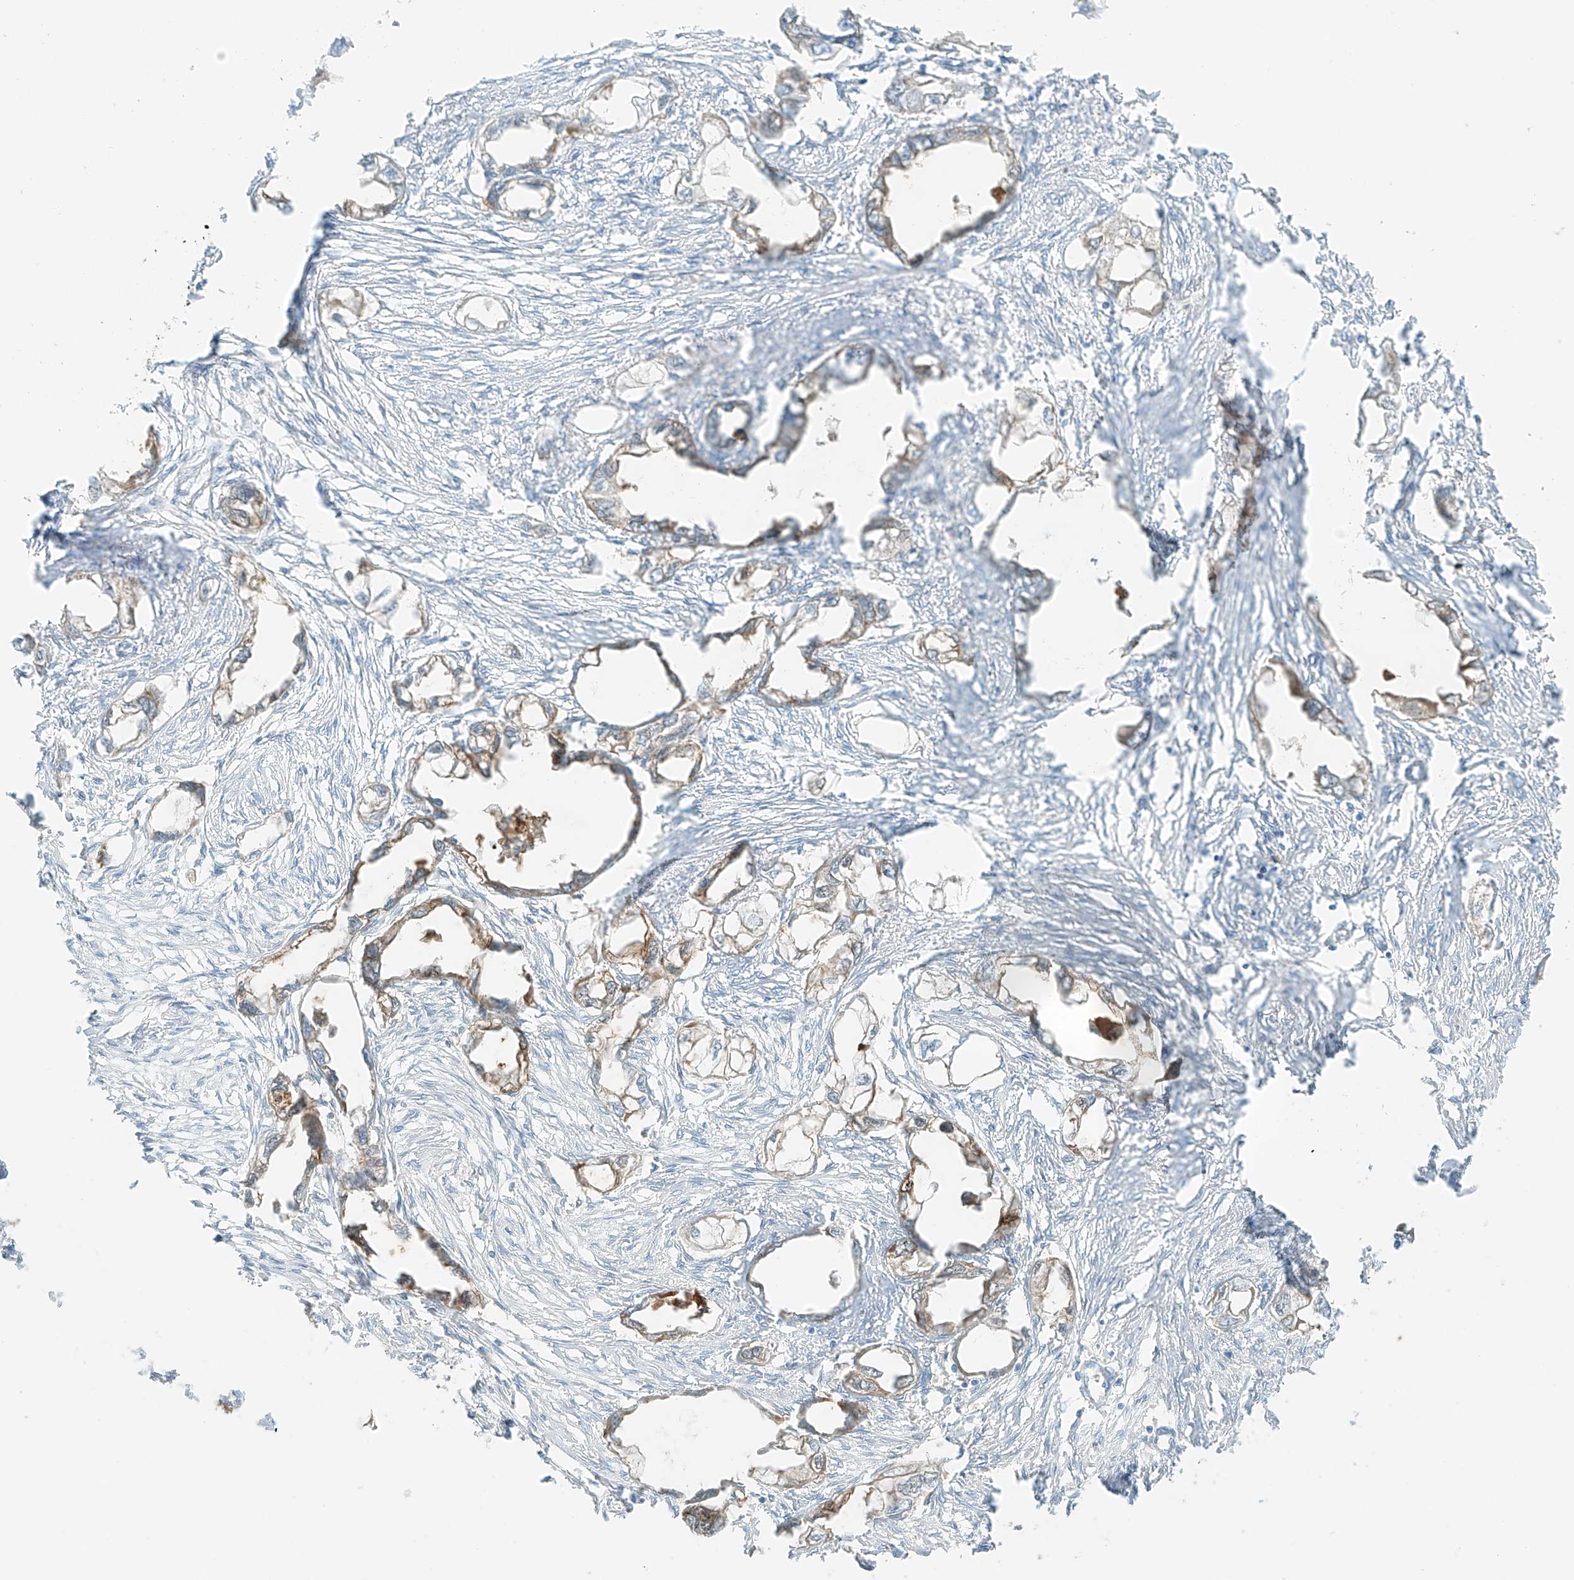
{"staining": {"intensity": "weak", "quantity": "<25%", "location": "cytoplasmic/membranous"}, "tissue": "endometrial cancer", "cell_type": "Tumor cells", "image_type": "cancer", "snomed": [{"axis": "morphology", "description": "Adenocarcinoma, NOS"}, {"axis": "morphology", "description": "Adenocarcinoma, metastatic, NOS"}, {"axis": "topography", "description": "Adipose tissue"}, {"axis": "topography", "description": "Endometrium"}], "caption": "High magnification brightfield microscopy of endometrial cancer stained with DAB (3,3'-diaminobenzidine) (brown) and counterstained with hematoxylin (blue): tumor cells show no significant positivity.", "gene": "FSTL1", "patient": {"sex": "female", "age": 67}}